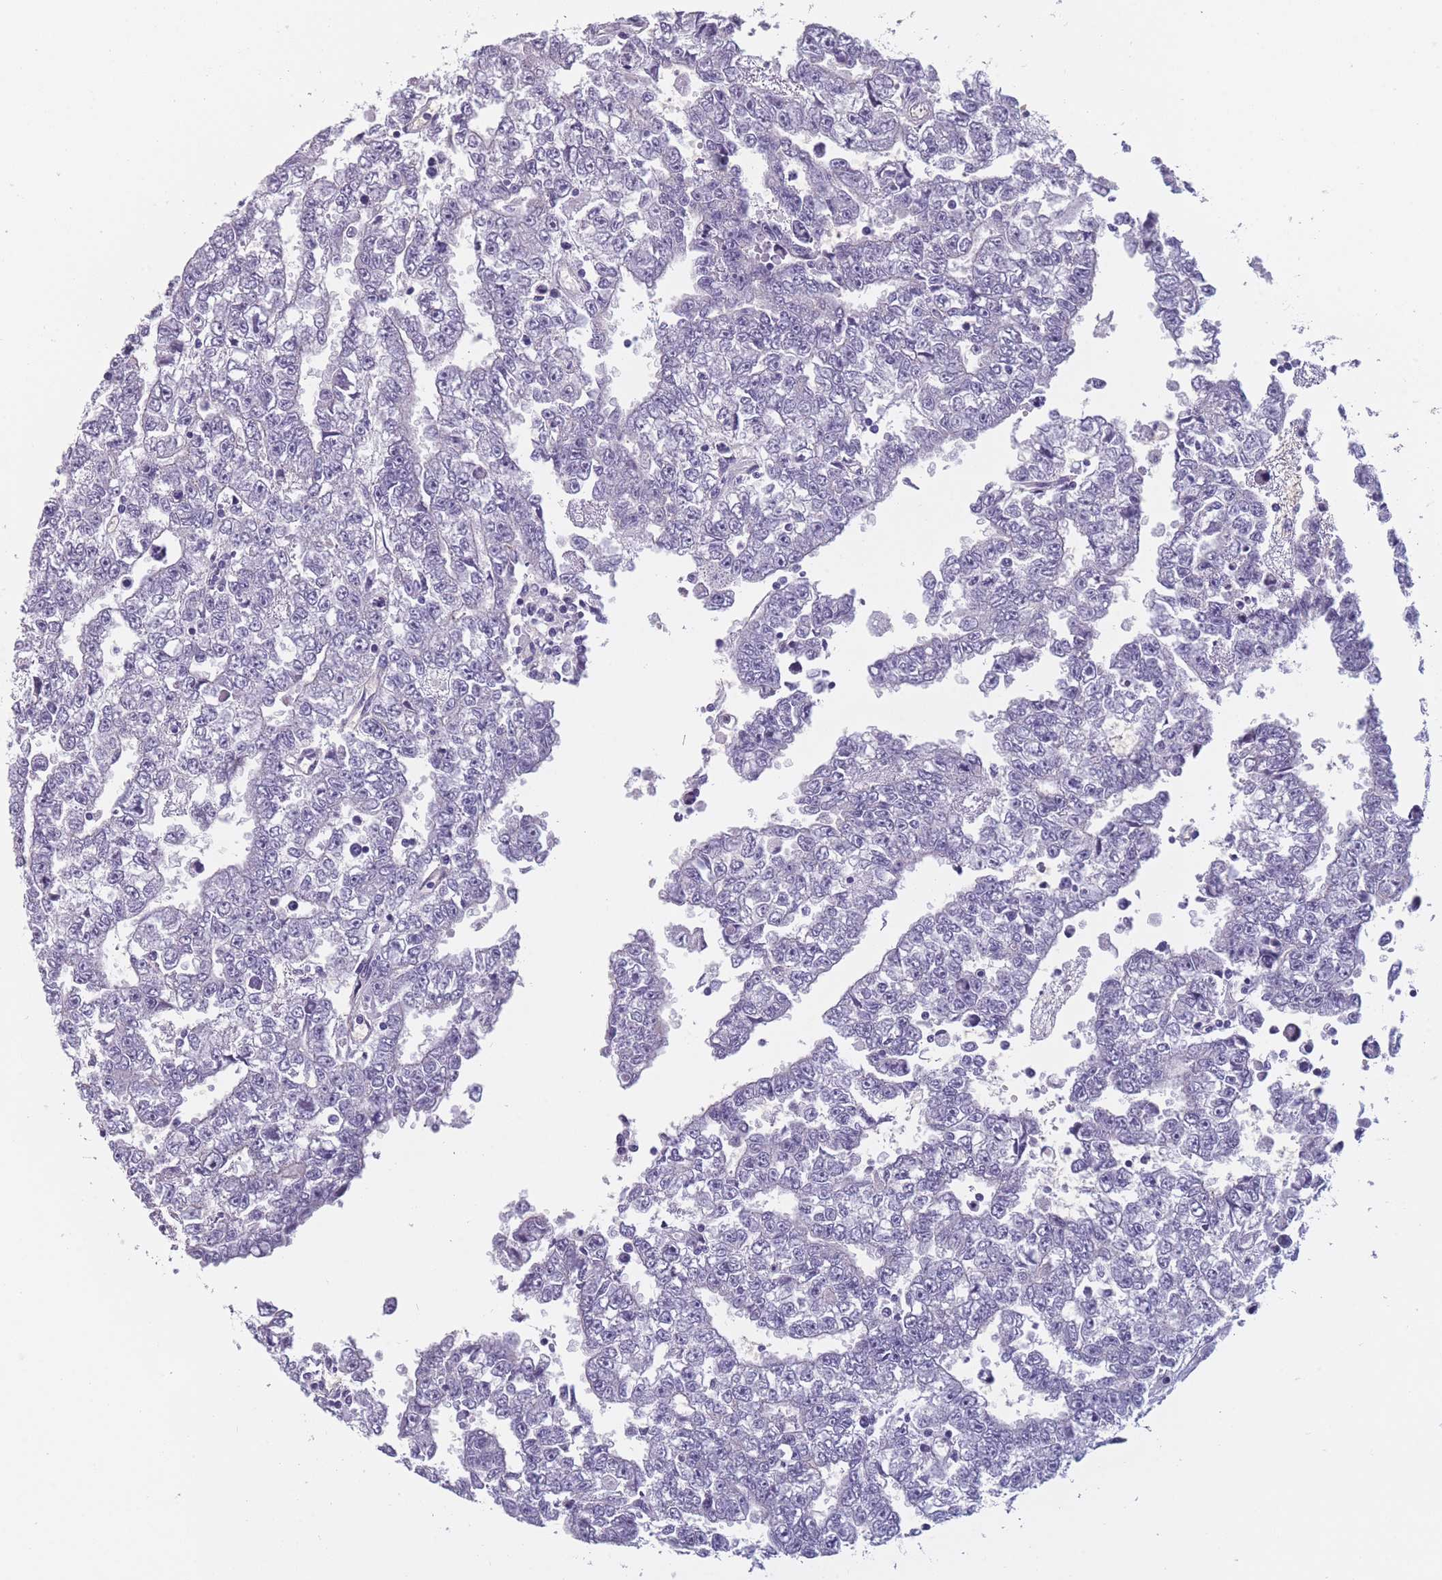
{"staining": {"intensity": "negative", "quantity": "none", "location": "none"}, "tissue": "testis cancer", "cell_type": "Tumor cells", "image_type": "cancer", "snomed": [{"axis": "morphology", "description": "Carcinoma, Embryonal, NOS"}, {"axis": "topography", "description": "Testis"}], "caption": "Embryonal carcinoma (testis) stained for a protein using IHC demonstrates no expression tumor cells.", "gene": "FAM83F", "patient": {"sex": "male", "age": 25}}